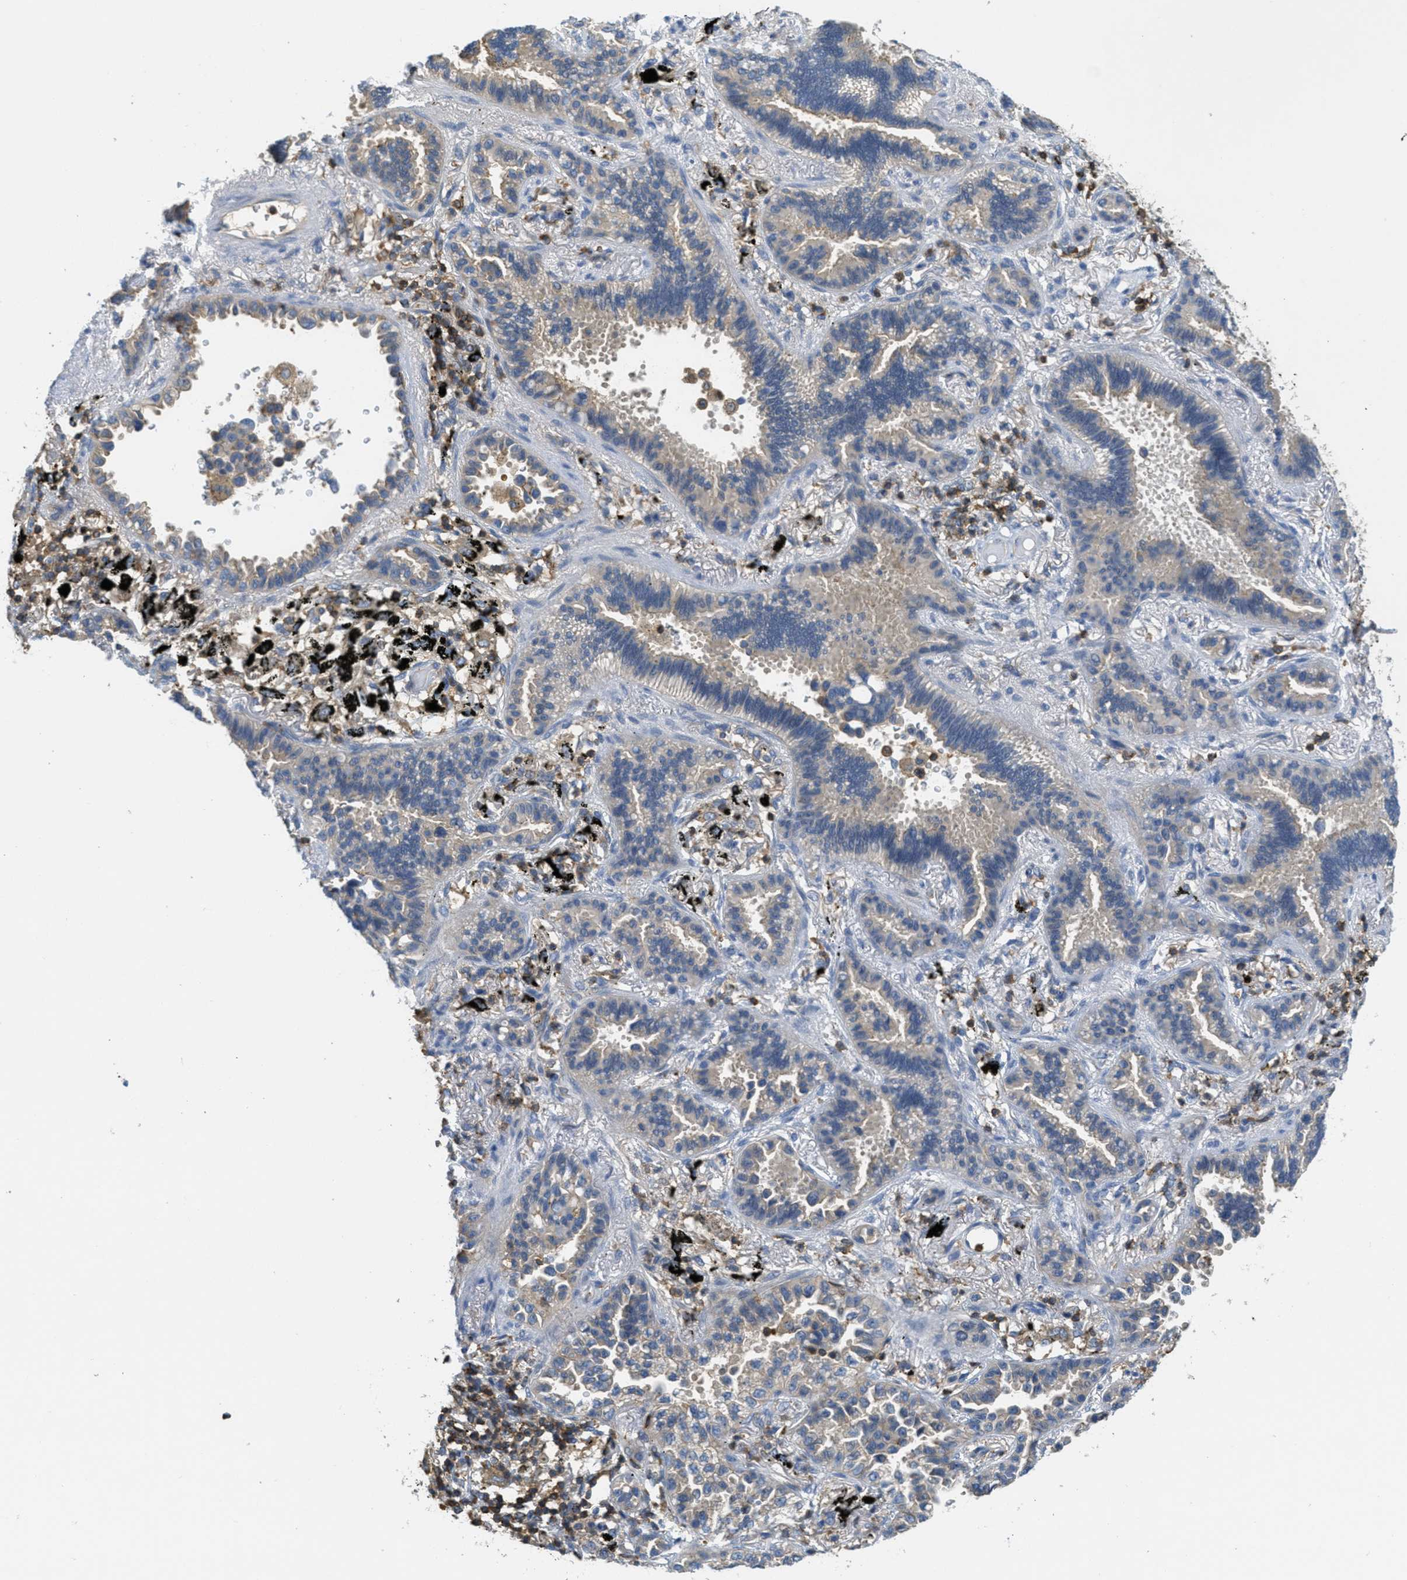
{"staining": {"intensity": "weak", "quantity": "<25%", "location": "cytoplasmic/membranous"}, "tissue": "lung cancer", "cell_type": "Tumor cells", "image_type": "cancer", "snomed": [{"axis": "morphology", "description": "Normal tissue, NOS"}, {"axis": "morphology", "description": "Adenocarcinoma, NOS"}, {"axis": "topography", "description": "Lung"}], "caption": "The immunohistochemistry histopathology image has no significant staining in tumor cells of lung cancer tissue.", "gene": "GRIK2", "patient": {"sex": "male", "age": 59}}